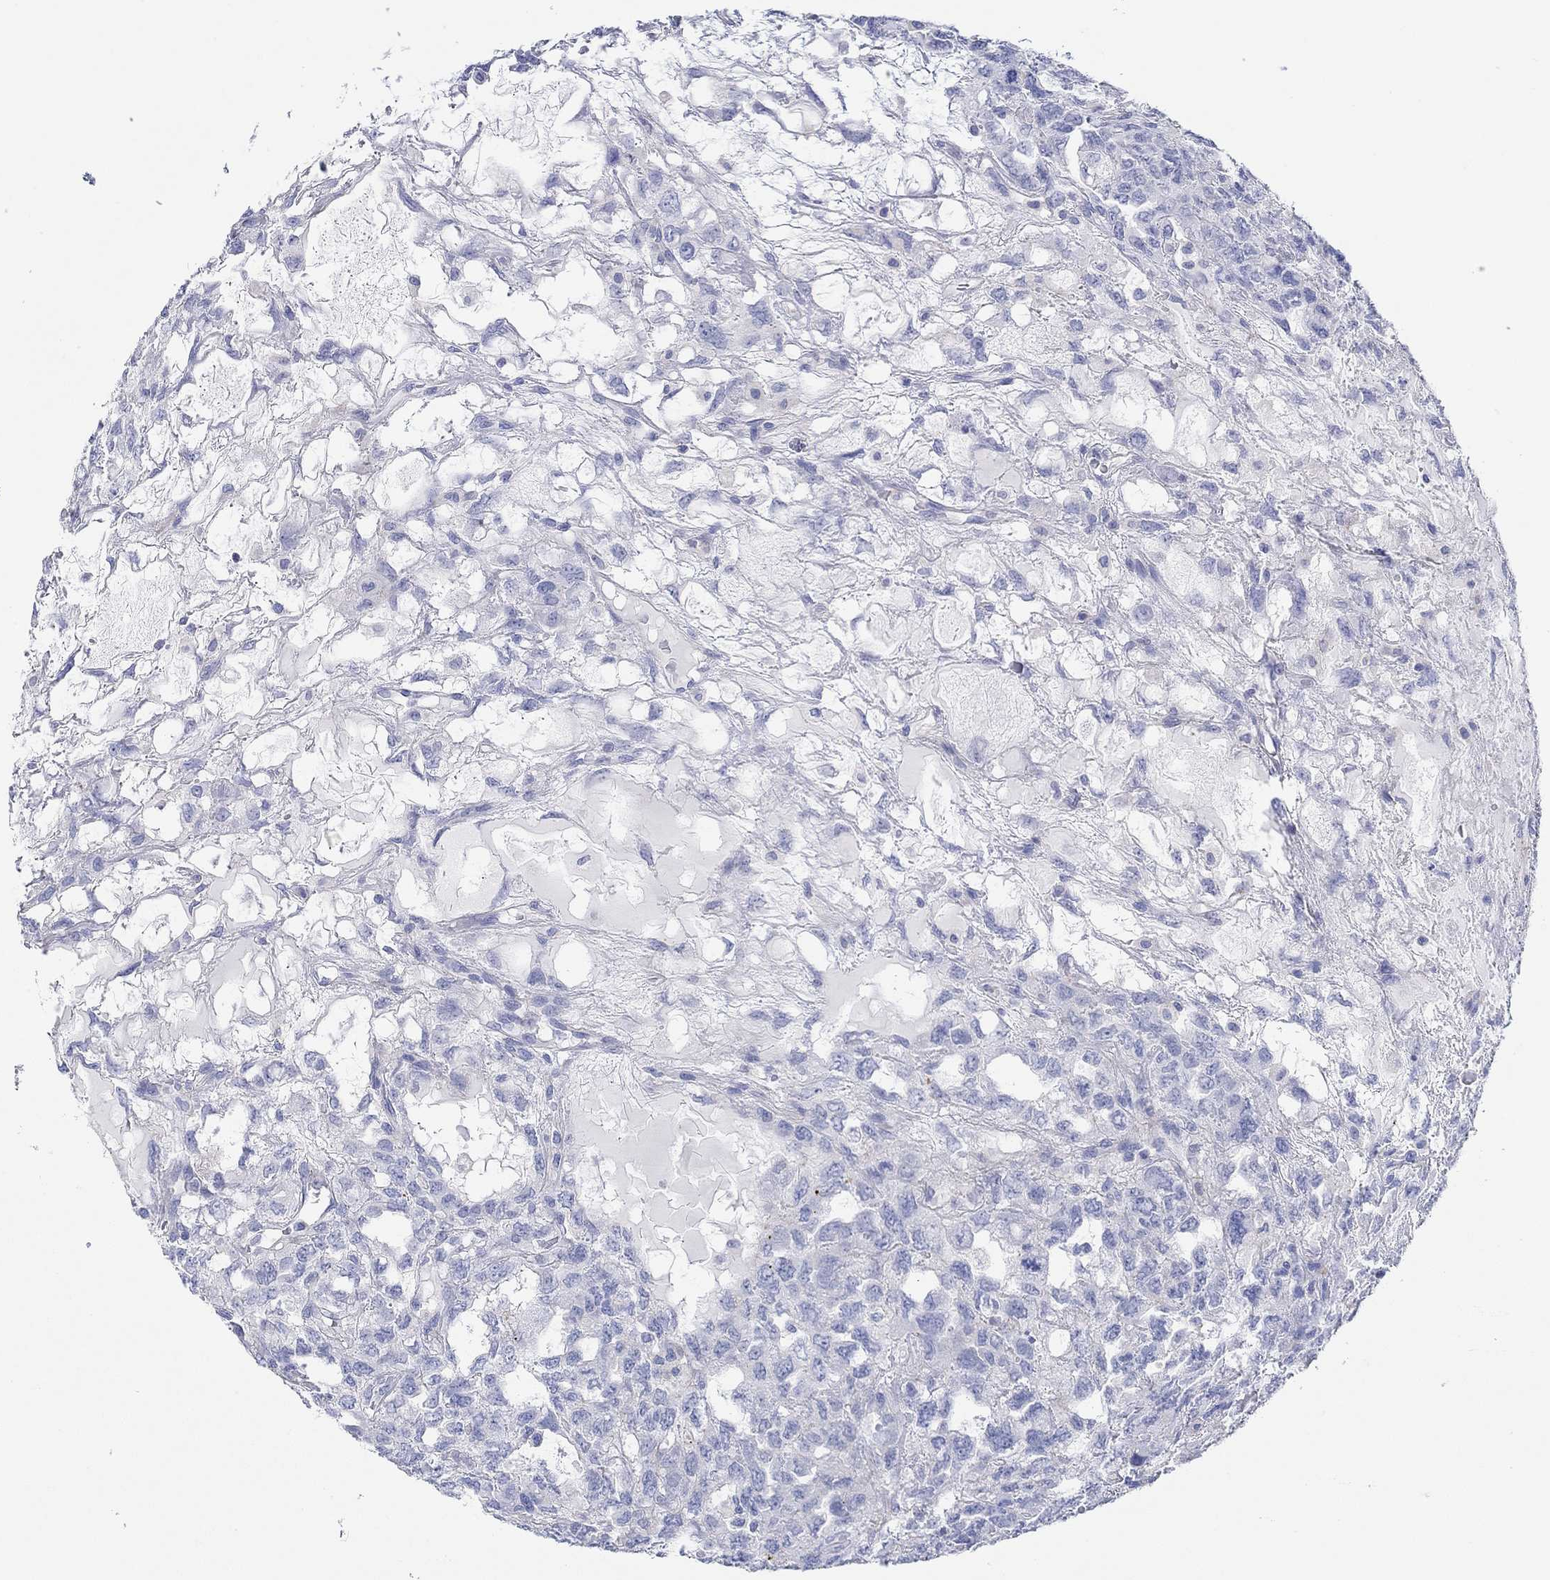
{"staining": {"intensity": "negative", "quantity": "none", "location": "none"}, "tissue": "testis cancer", "cell_type": "Tumor cells", "image_type": "cancer", "snomed": [{"axis": "morphology", "description": "Seminoma, NOS"}, {"axis": "topography", "description": "Testis"}], "caption": "Immunohistochemistry (IHC) of testis cancer reveals no expression in tumor cells. (DAB immunohistochemistry visualized using brightfield microscopy, high magnification).", "gene": "PPIL6", "patient": {"sex": "male", "age": 52}}